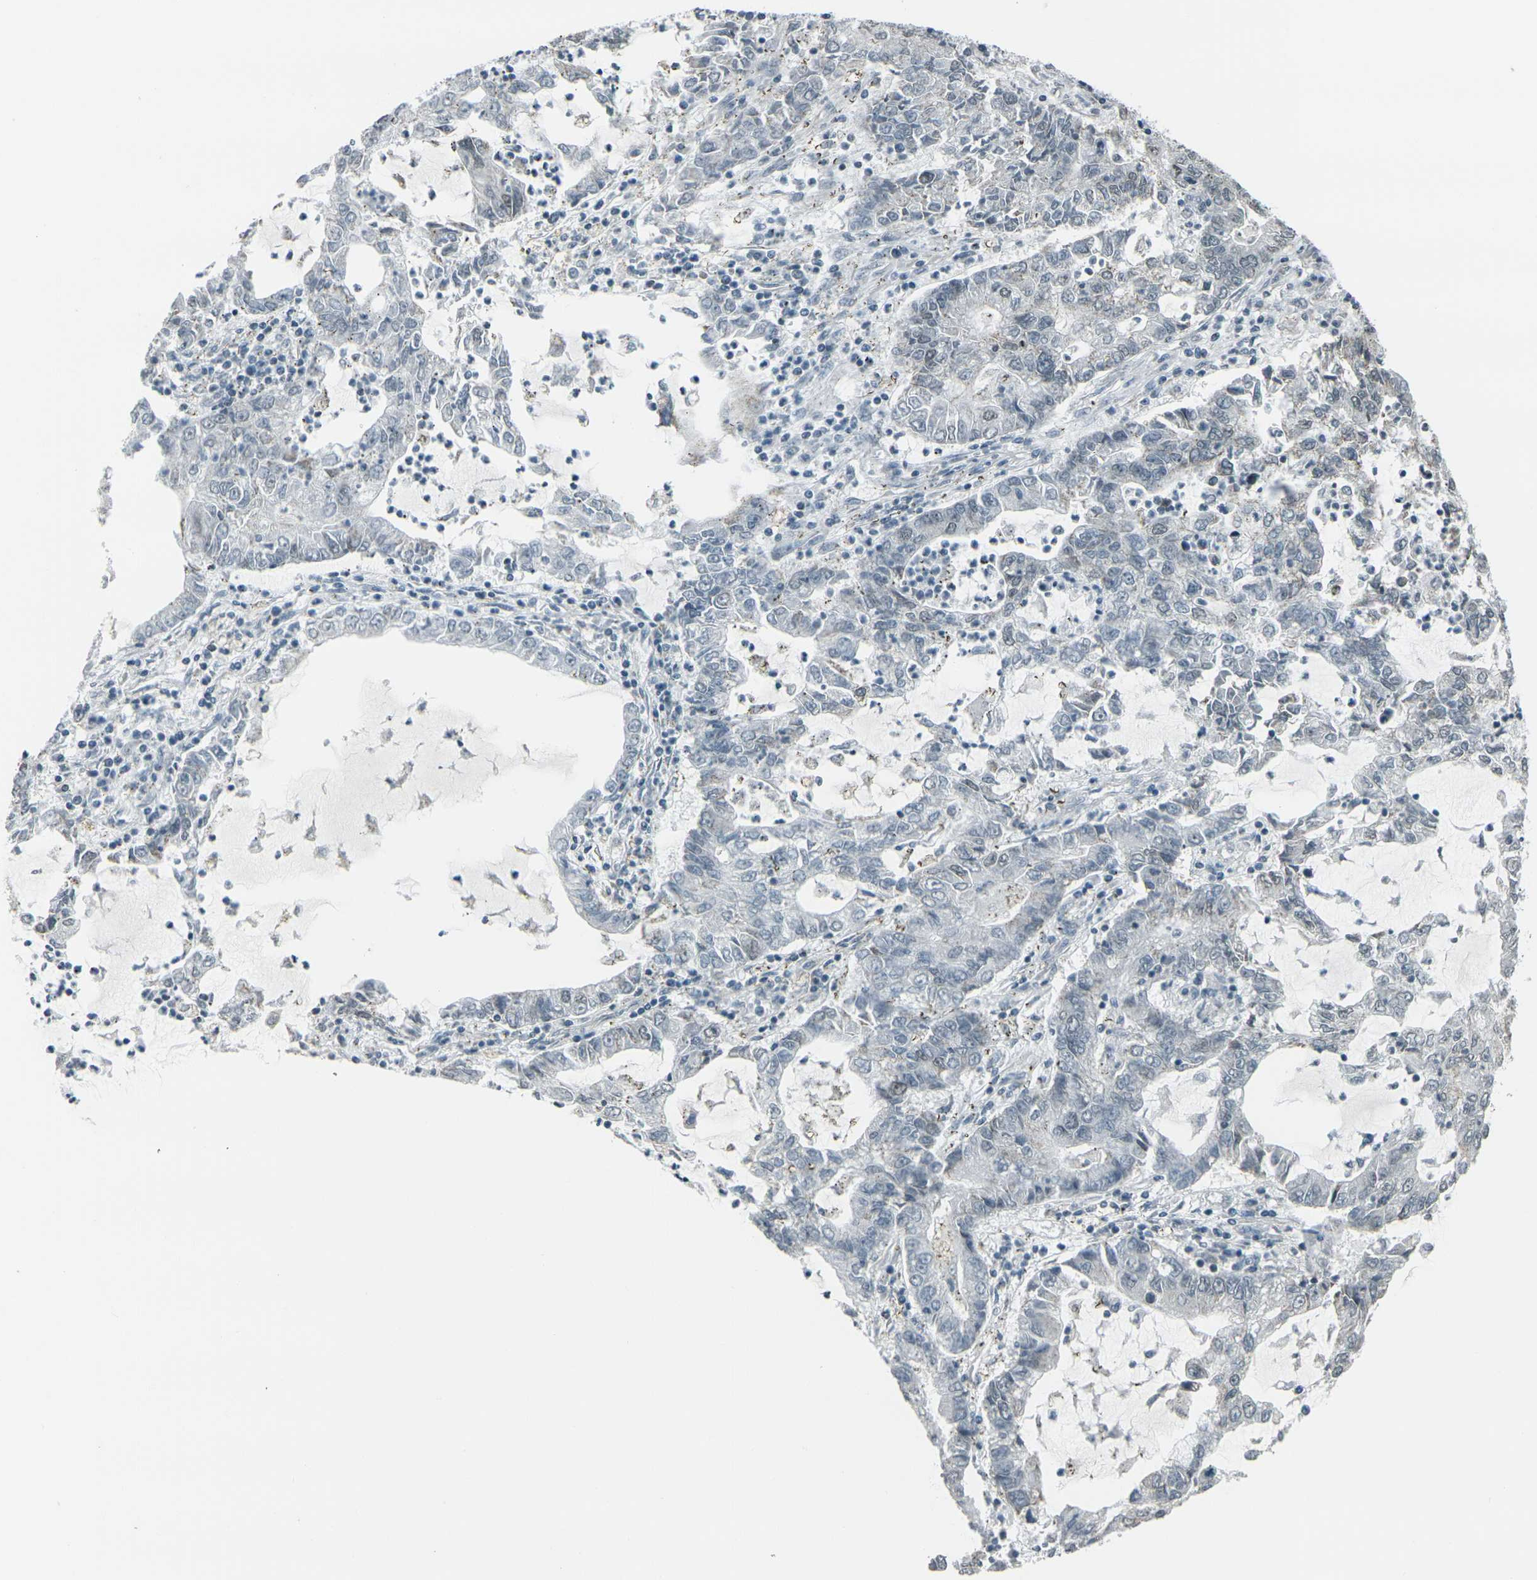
{"staining": {"intensity": "negative", "quantity": "none", "location": "none"}, "tissue": "lung cancer", "cell_type": "Tumor cells", "image_type": "cancer", "snomed": [{"axis": "morphology", "description": "Adenocarcinoma, NOS"}, {"axis": "topography", "description": "Lung"}], "caption": "An immunohistochemistry histopathology image of adenocarcinoma (lung) is shown. There is no staining in tumor cells of adenocarcinoma (lung).", "gene": "H2BC1", "patient": {"sex": "female", "age": 51}}